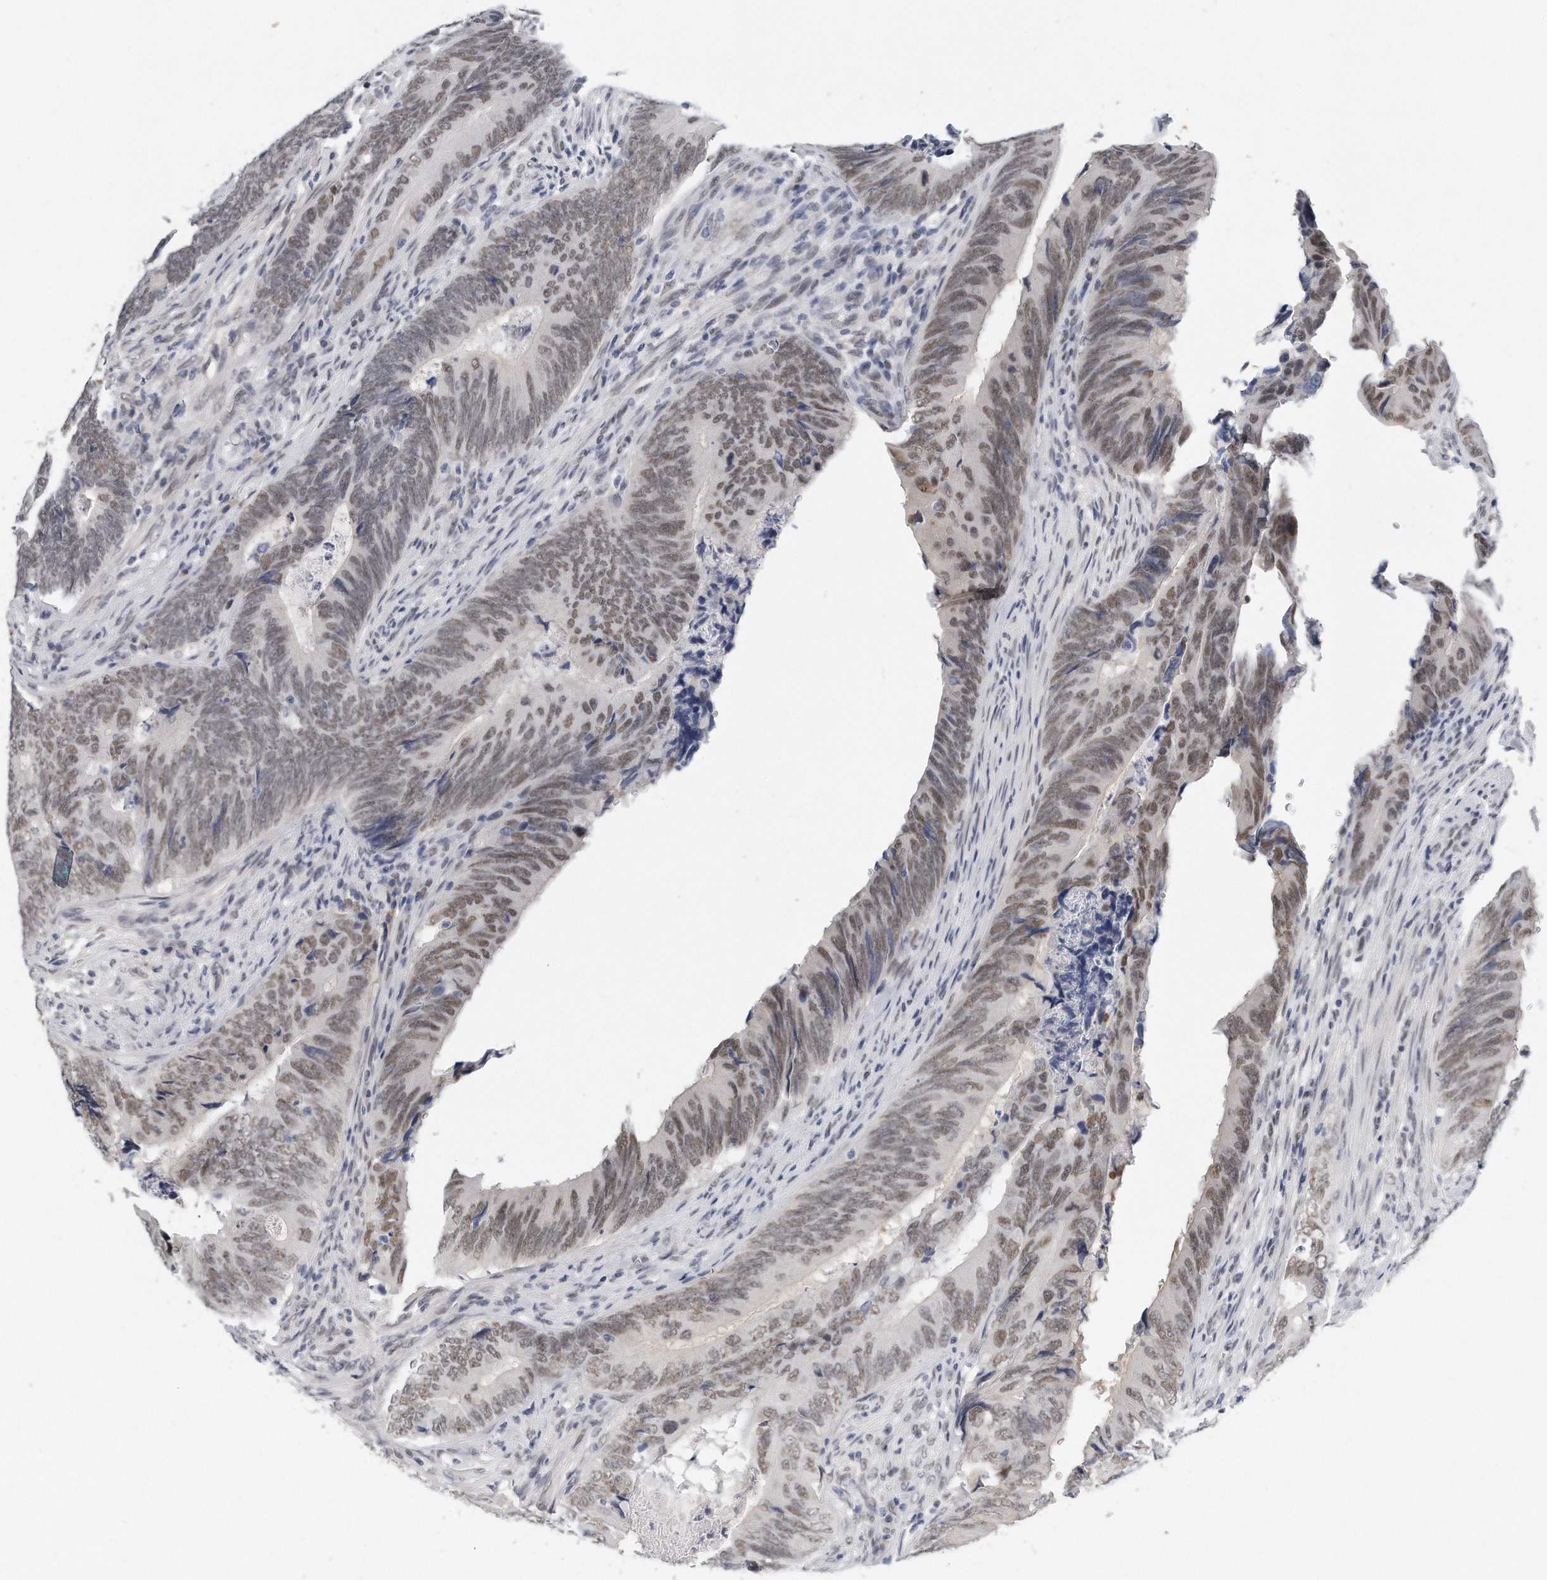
{"staining": {"intensity": "moderate", "quantity": ">75%", "location": "nuclear"}, "tissue": "colorectal cancer", "cell_type": "Tumor cells", "image_type": "cancer", "snomed": [{"axis": "morphology", "description": "Normal tissue, NOS"}, {"axis": "morphology", "description": "Adenocarcinoma, NOS"}, {"axis": "topography", "description": "Colon"}], "caption": "An immunohistochemistry photomicrograph of neoplastic tissue is shown. Protein staining in brown shows moderate nuclear positivity in colorectal cancer within tumor cells. The staining was performed using DAB (3,3'-diaminobenzidine) to visualize the protein expression in brown, while the nuclei were stained in blue with hematoxylin (Magnification: 20x).", "gene": "CTBP2", "patient": {"sex": "male", "age": 56}}